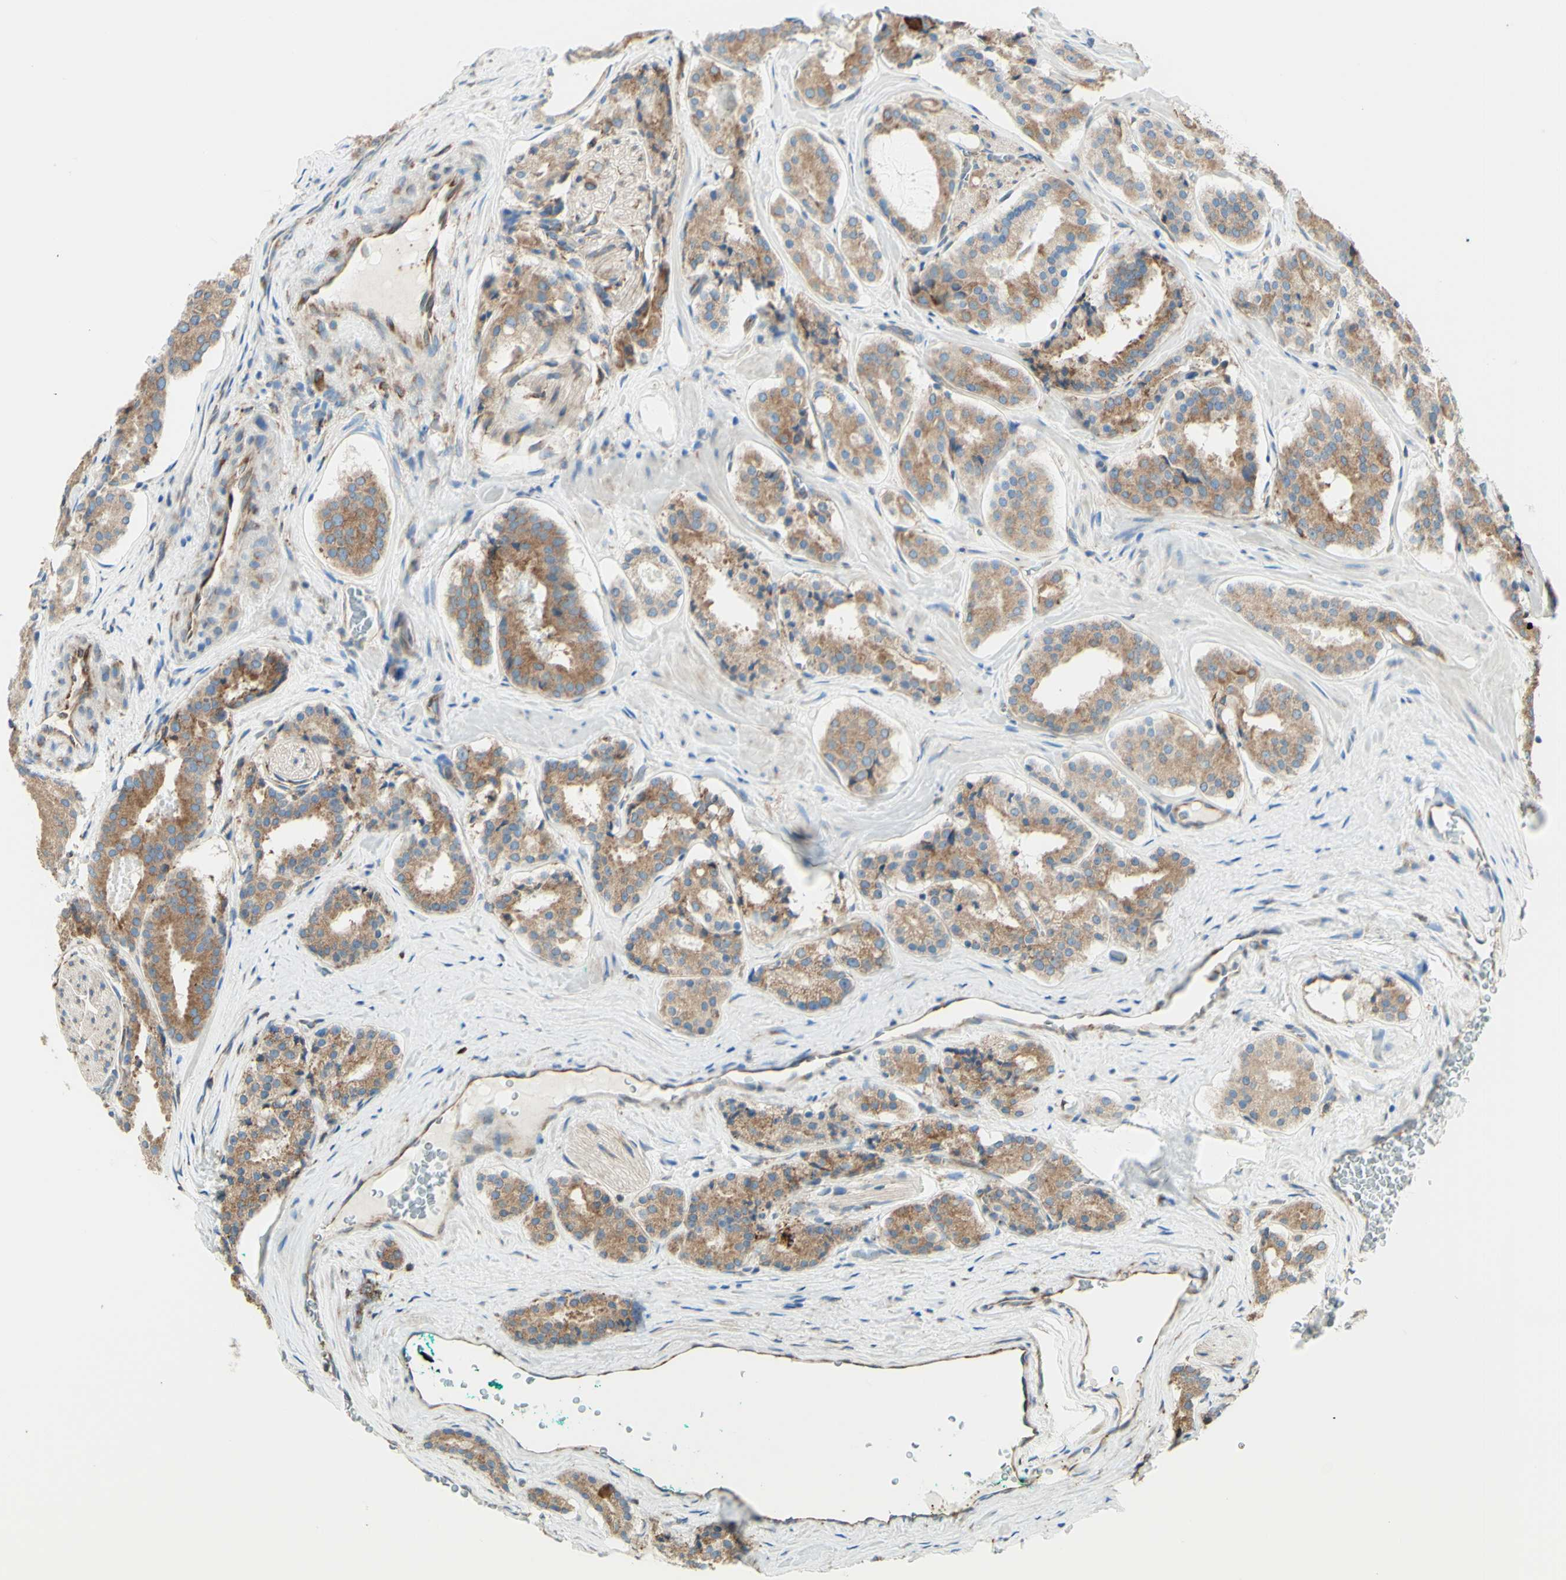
{"staining": {"intensity": "moderate", "quantity": ">75%", "location": "cytoplasmic/membranous"}, "tissue": "prostate cancer", "cell_type": "Tumor cells", "image_type": "cancer", "snomed": [{"axis": "morphology", "description": "Adenocarcinoma, High grade"}, {"axis": "topography", "description": "Prostate"}], "caption": "Prostate cancer stained with DAB immunohistochemistry (IHC) exhibits medium levels of moderate cytoplasmic/membranous expression in about >75% of tumor cells. (DAB = brown stain, brightfield microscopy at high magnification).", "gene": "DNAJB11", "patient": {"sex": "male", "age": 60}}